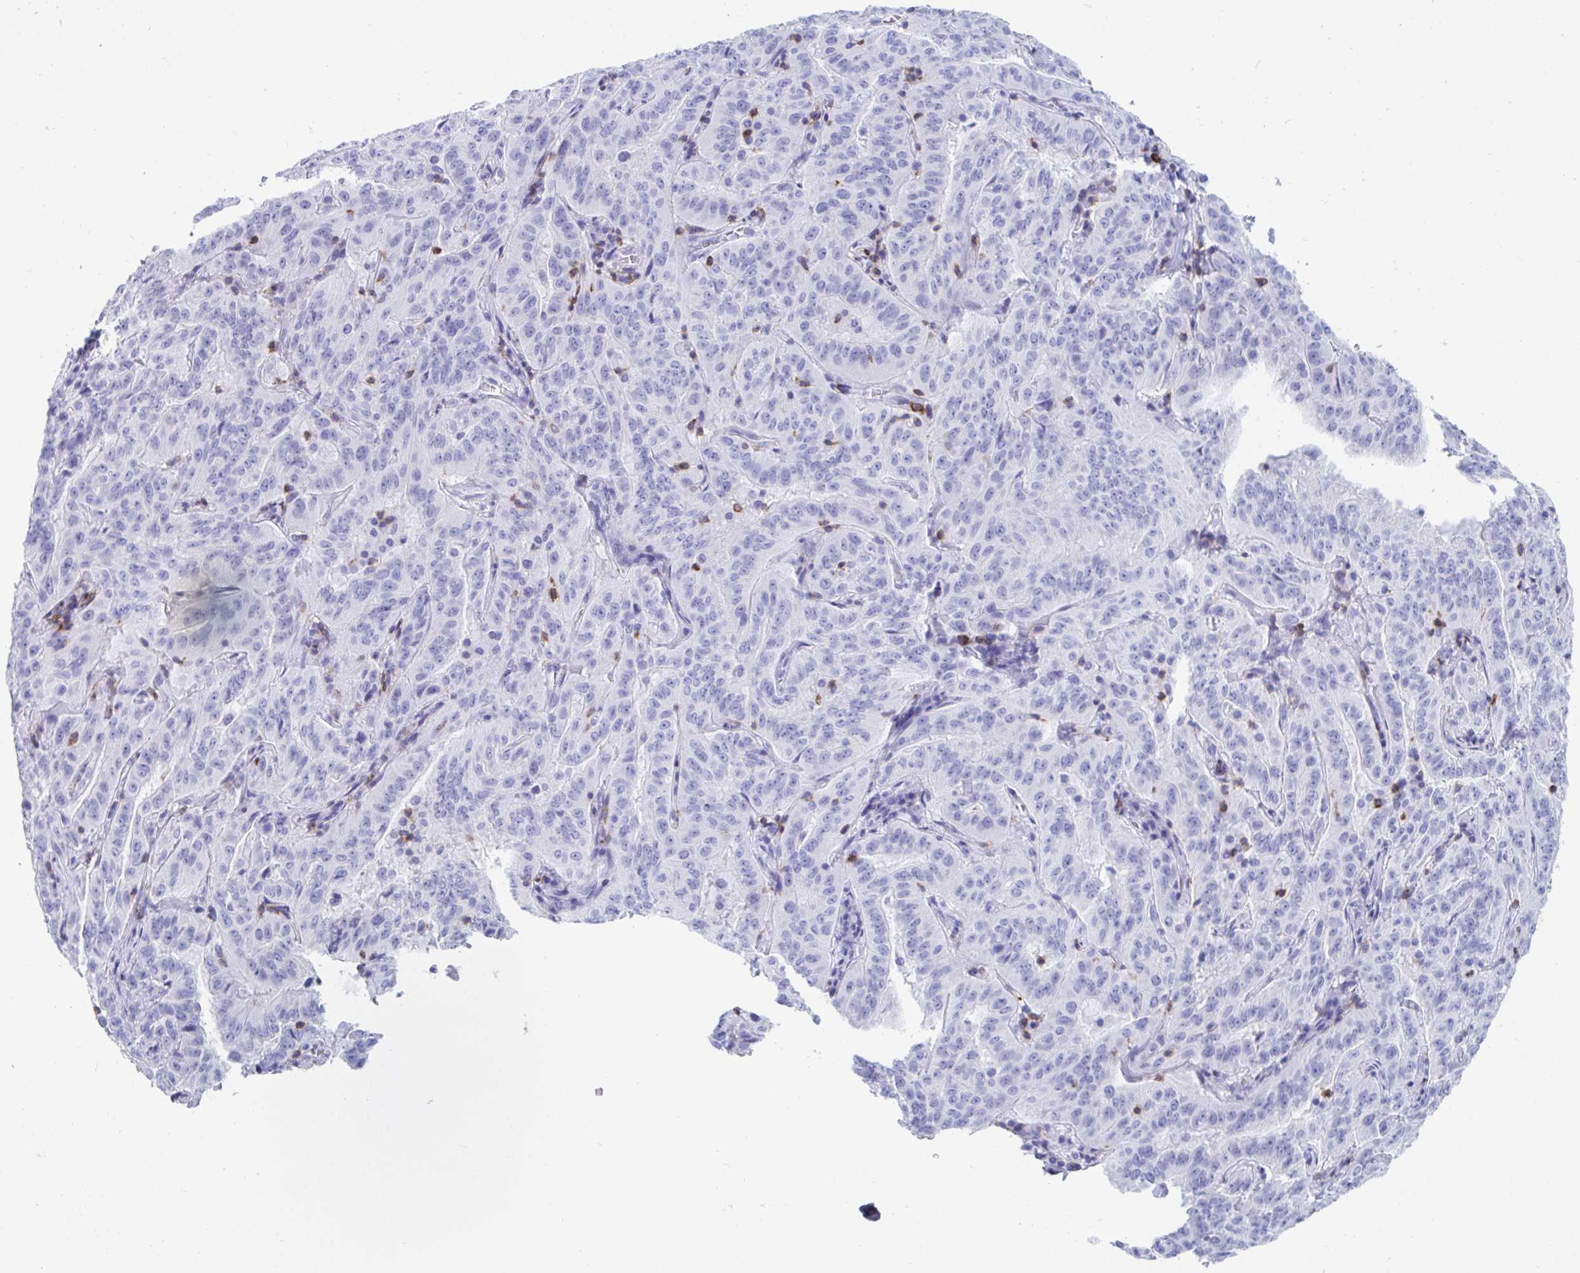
{"staining": {"intensity": "negative", "quantity": "none", "location": "none"}, "tissue": "pancreatic cancer", "cell_type": "Tumor cells", "image_type": "cancer", "snomed": [{"axis": "morphology", "description": "Adenocarcinoma, NOS"}, {"axis": "topography", "description": "Pancreas"}], "caption": "A high-resolution histopathology image shows immunohistochemistry (IHC) staining of pancreatic adenocarcinoma, which demonstrates no significant expression in tumor cells.", "gene": "CD7", "patient": {"sex": "male", "age": 63}}